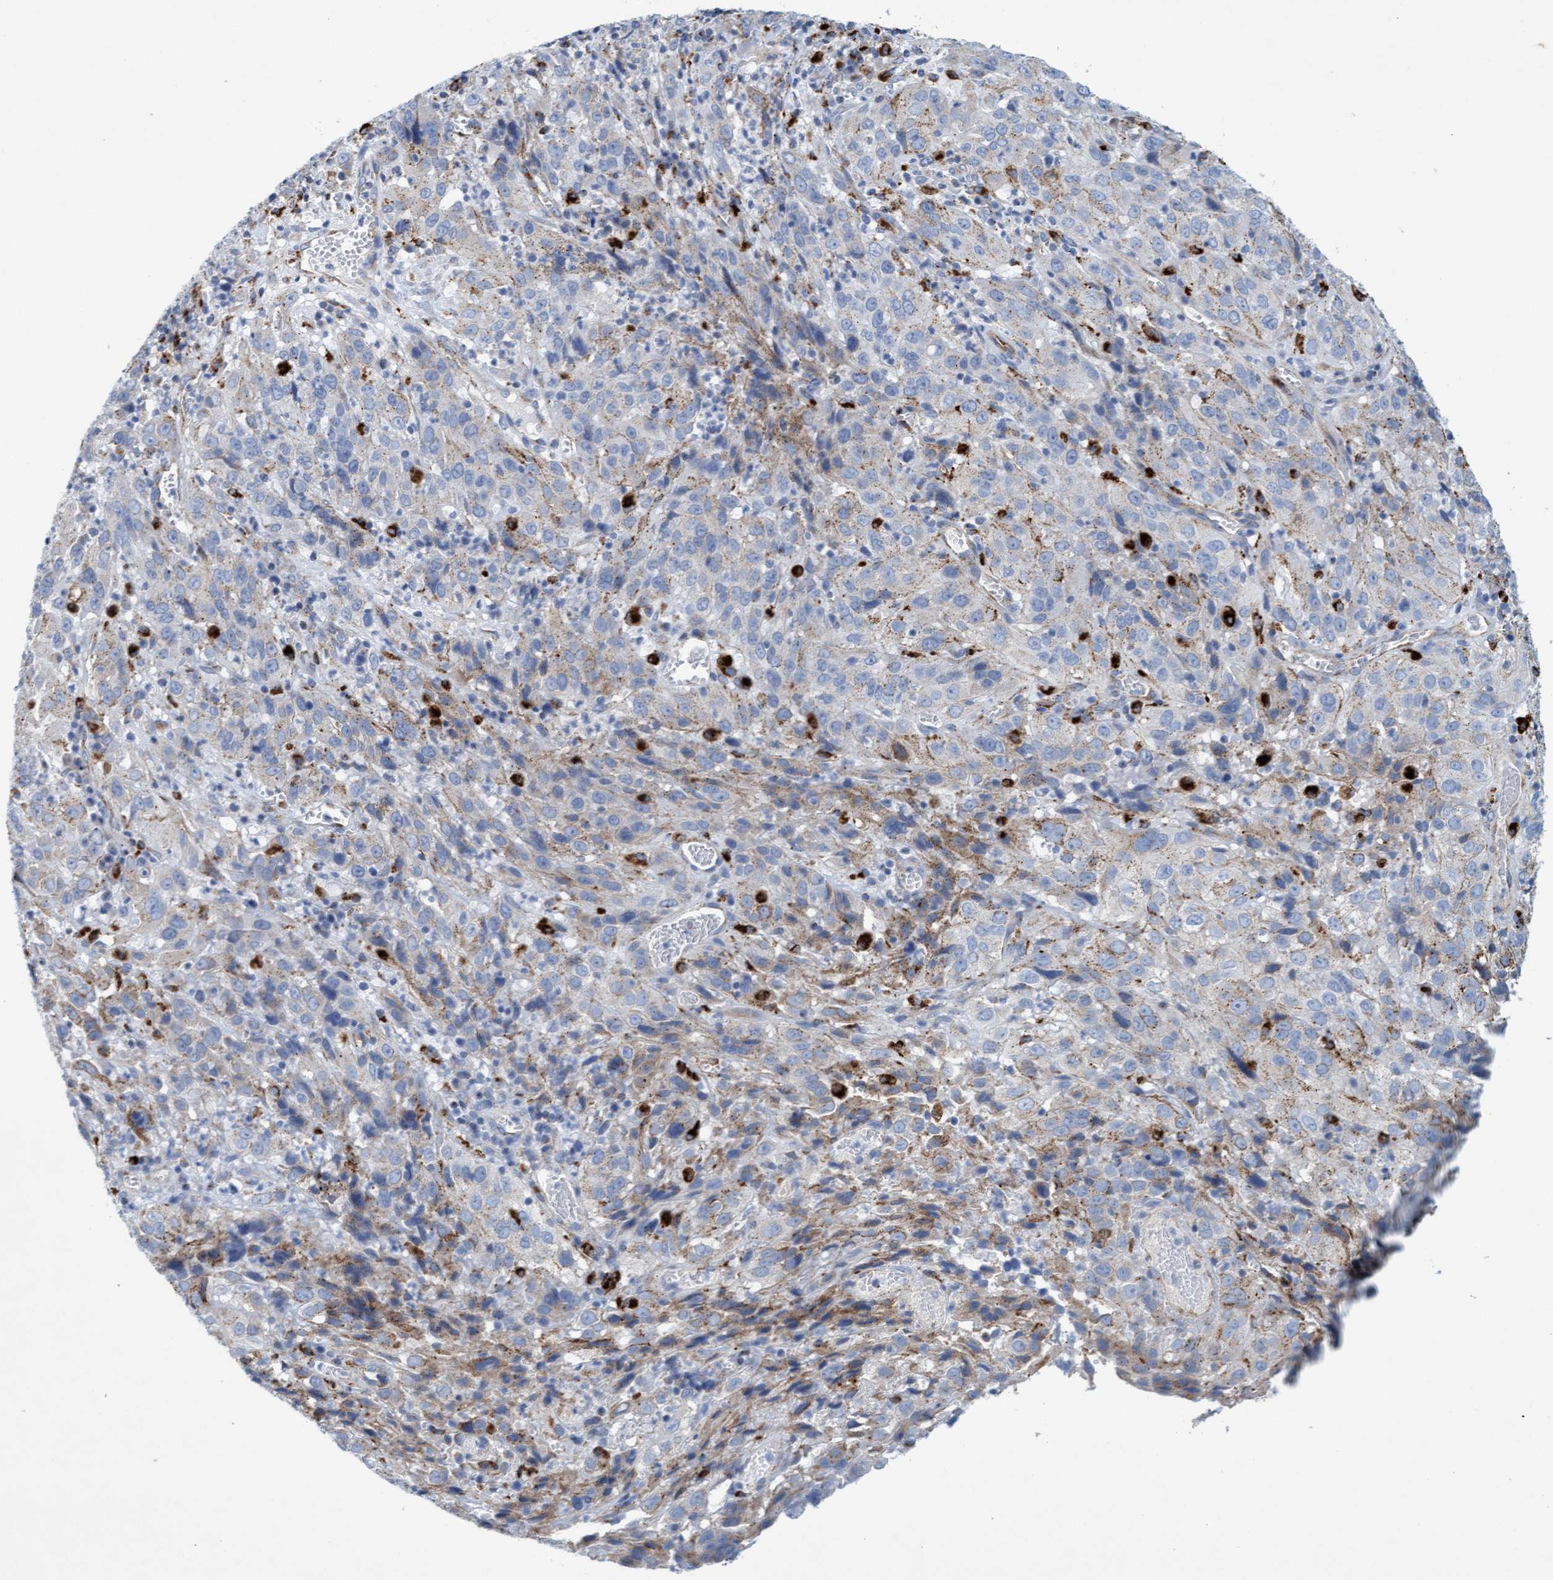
{"staining": {"intensity": "moderate", "quantity": "<25%", "location": "cytoplasmic/membranous"}, "tissue": "cervical cancer", "cell_type": "Tumor cells", "image_type": "cancer", "snomed": [{"axis": "morphology", "description": "Squamous cell carcinoma, NOS"}, {"axis": "topography", "description": "Cervix"}], "caption": "Immunohistochemistry image of neoplastic tissue: cervical cancer stained using immunohistochemistry (IHC) reveals low levels of moderate protein expression localized specifically in the cytoplasmic/membranous of tumor cells, appearing as a cytoplasmic/membranous brown color.", "gene": "SGSH", "patient": {"sex": "female", "age": 32}}